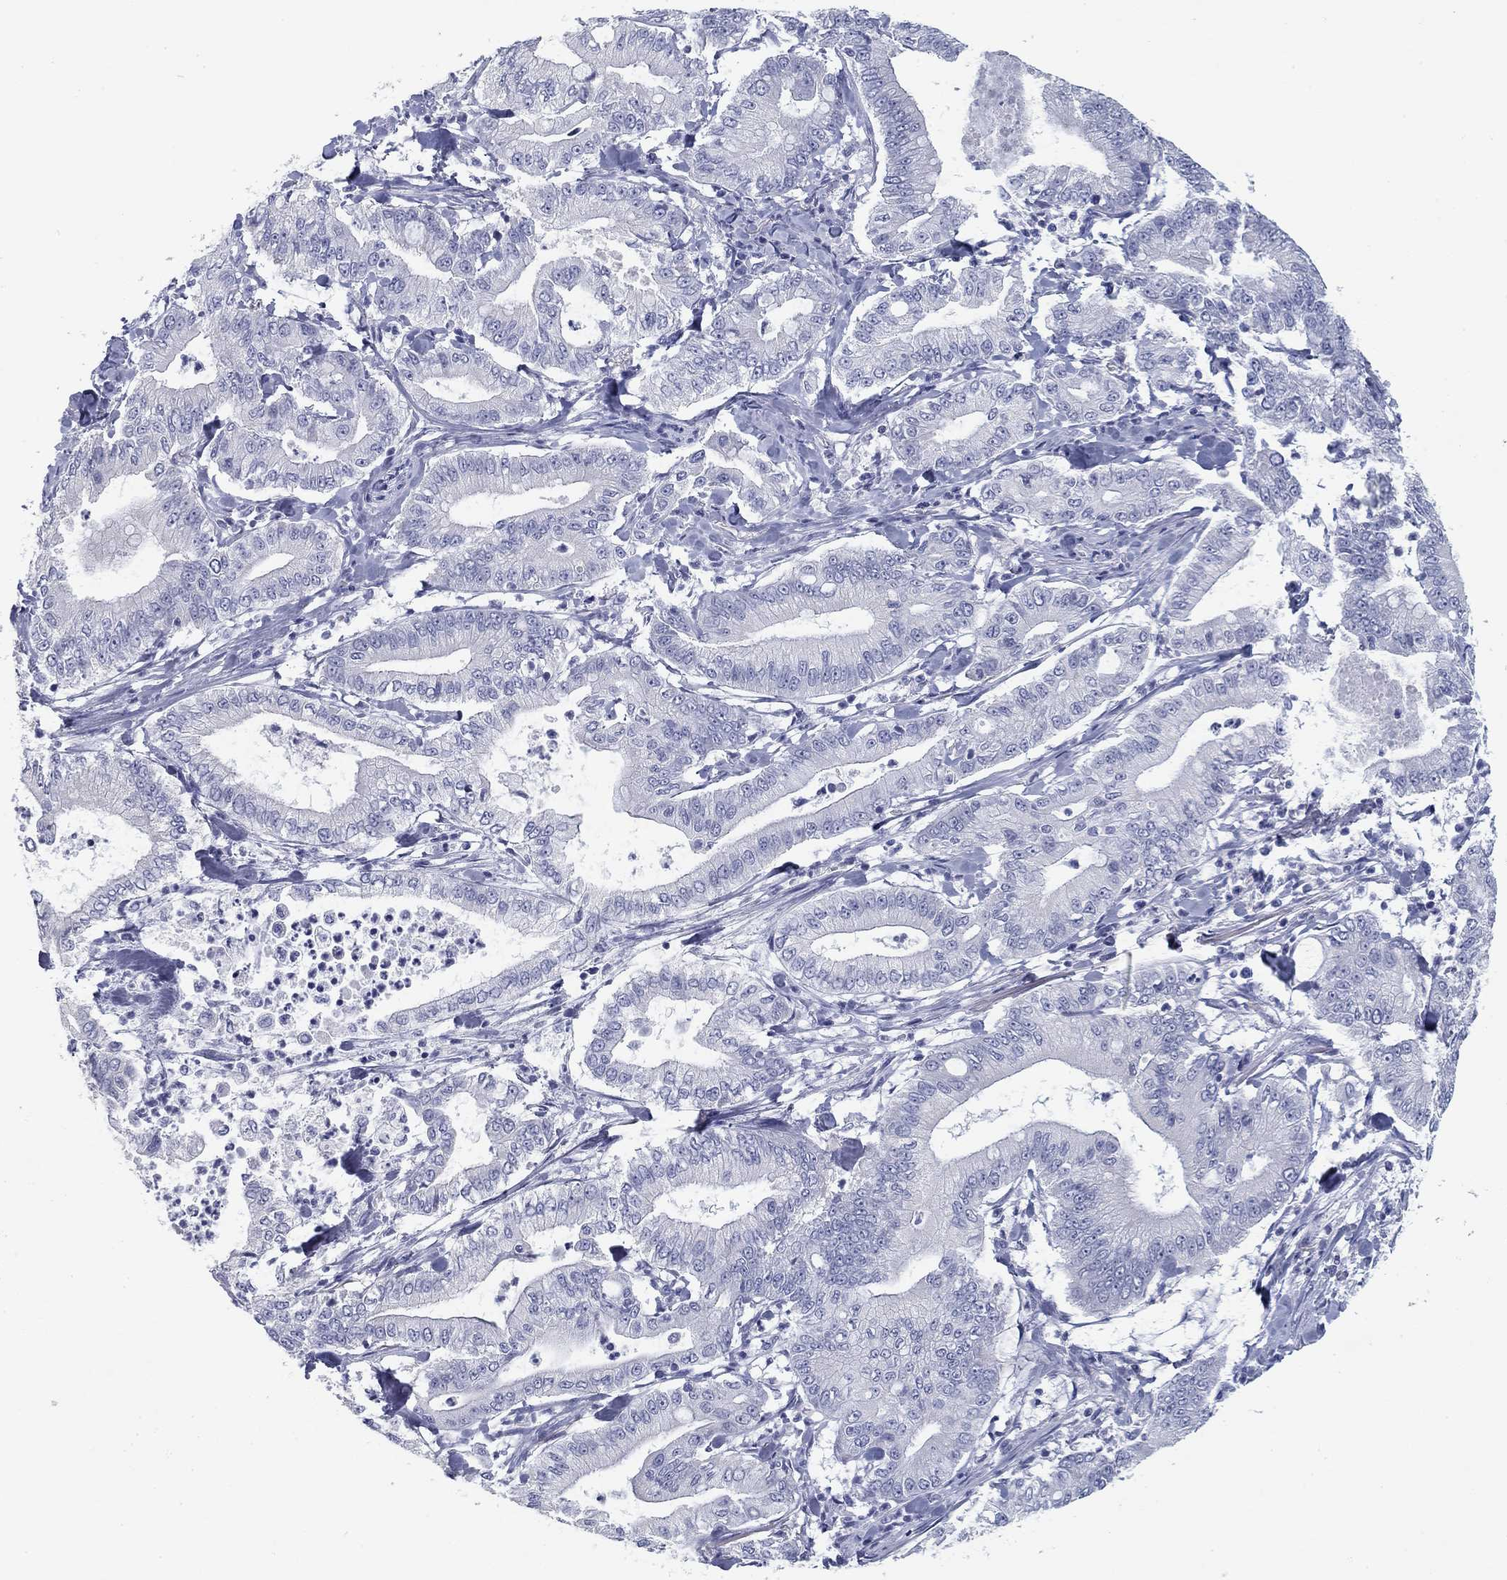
{"staining": {"intensity": "negative", "quantity": "none", "location": "none"}, "tissue": "pancreatic cancer", "cell_type": "Tumor cells", "image_type": "cancer", "snomed": [{"axis": "morphology", "description": "Adenocarcinoma, NOS"}, {"axis": "topography", "description": "Pancreas"}], "caption": "IHC micrograph of human pancreatic cancer stained for a protein (brown), which reveals no staining in tumor cells.", "gene": "CD79B", "patient": {"sex": "male", "age": 71}}